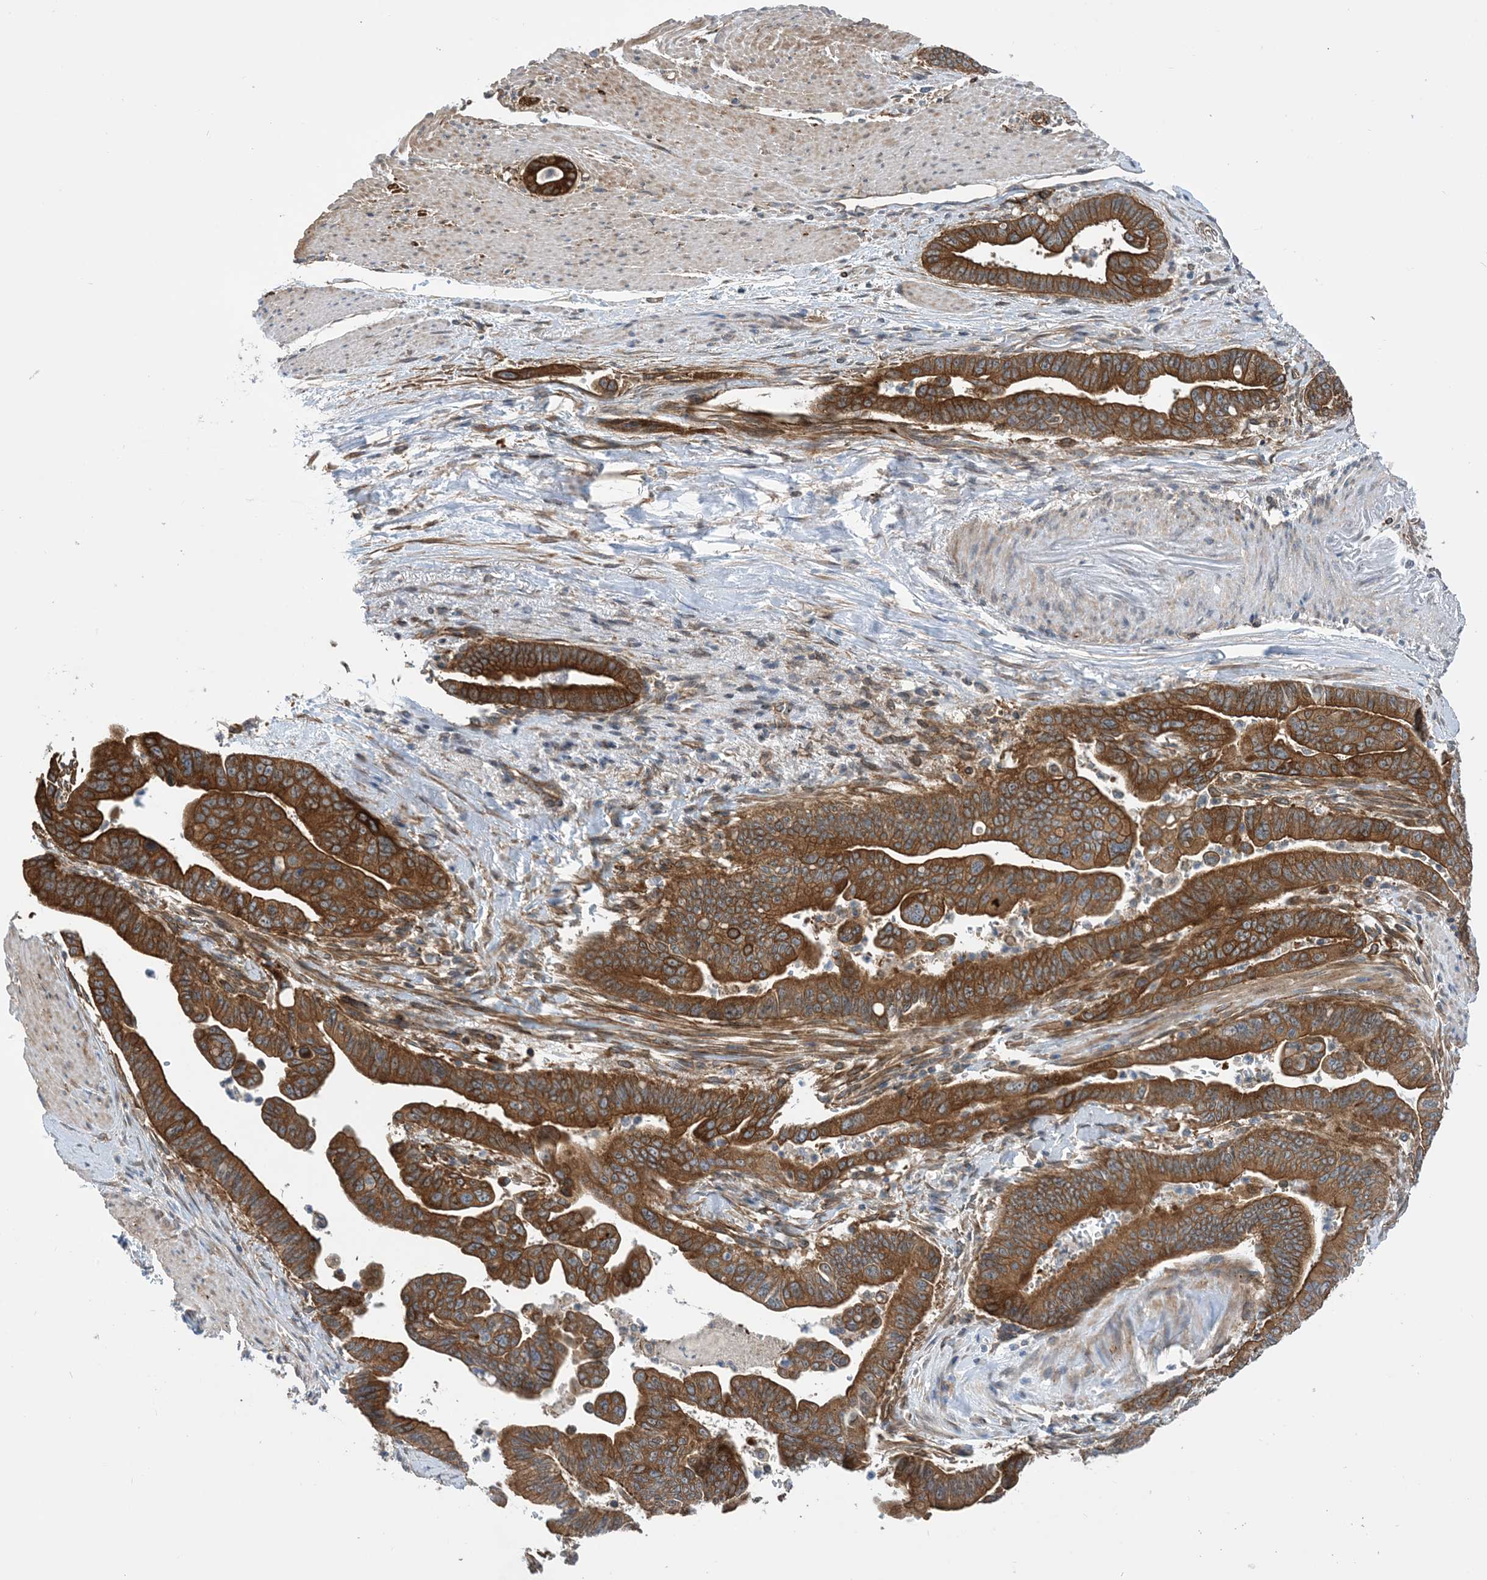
{"staining": {"intensity": "strong", "quantity": ">75%", "location": "cytoplasmic/membranous"}, "tissue": "pancreatic cancer", "cell_type": "Tumor cells", "image_type": "cancer", "snomed": [{"axis": "morphology", "description": "Adenocarcinoma, NOS"}, {"axis": "topography", "description": "Pancreas"}], "caption": "This is a micrograph of IHC staining of adenocarcinoma (pancreatic), which shows strong expression in the cytoplasmic/membranous of tumor cells.", "gene": "EHBP1", "patient": {"sex": "male", "age": 70}}